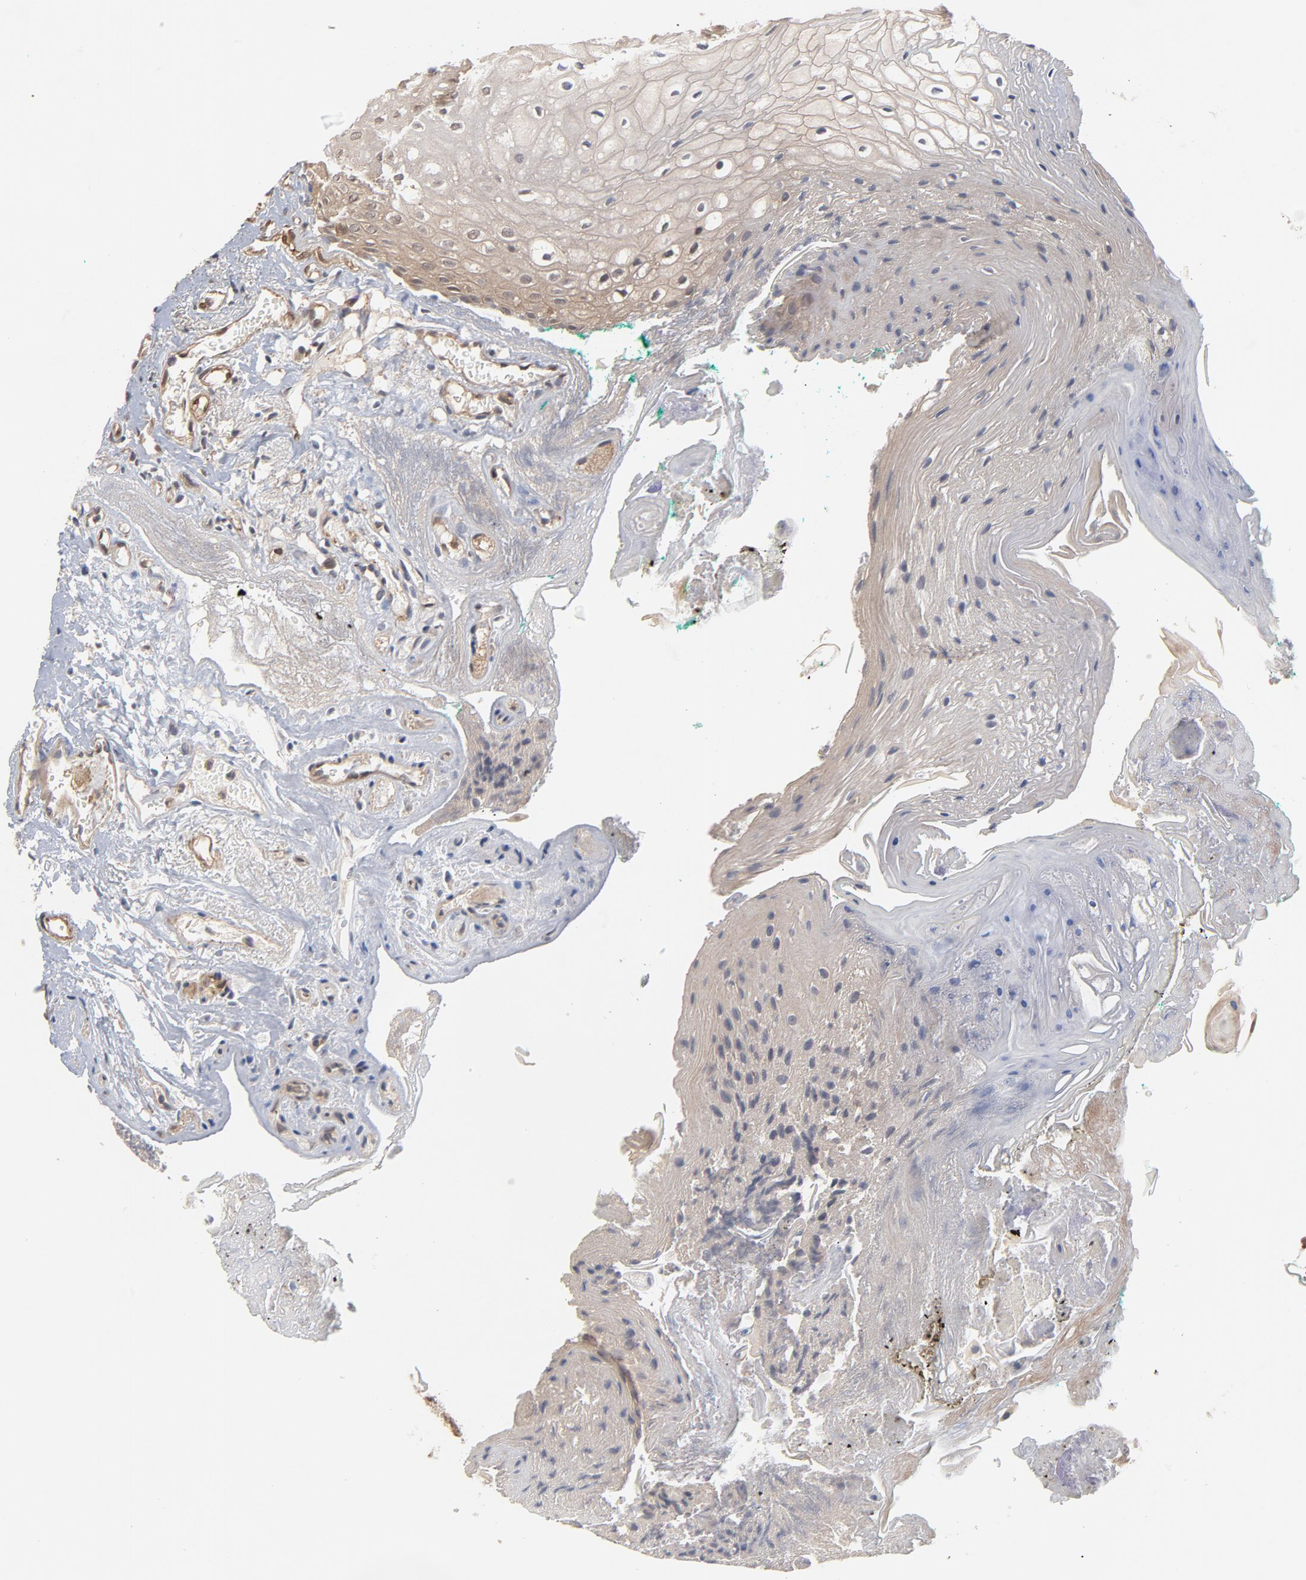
{"staining": {"intensity": "moderate", "quantity": "25%-75%", "location": "cytoplasmic/membranous"}, "tissue": "oral mucosa", "cell_type": "Squamous epithelial cells", "image_type": "normal", "snomed": [{"axis": "morphology", "description": "Normal tissue, NOS"}, {"axis": "morphology", "description": "Squamous cell carcinoma, NOS"}, {"axis": "topography", "description": "Skeletal muscle"}, {"axis": "topography", "description": "Oral tissue"}, {"axis": "topography", "description": "Head-Neck"}], "caption": "Immunohistochemistry (IHC) of unremarkable oral mucosa shows medium levels of moderate cytoplasmic/membranous staining in approximately 25%-75% of squamous epithelial cells.", "gene": "CDC37", "patient": {"sex": "female", "age": 84}}